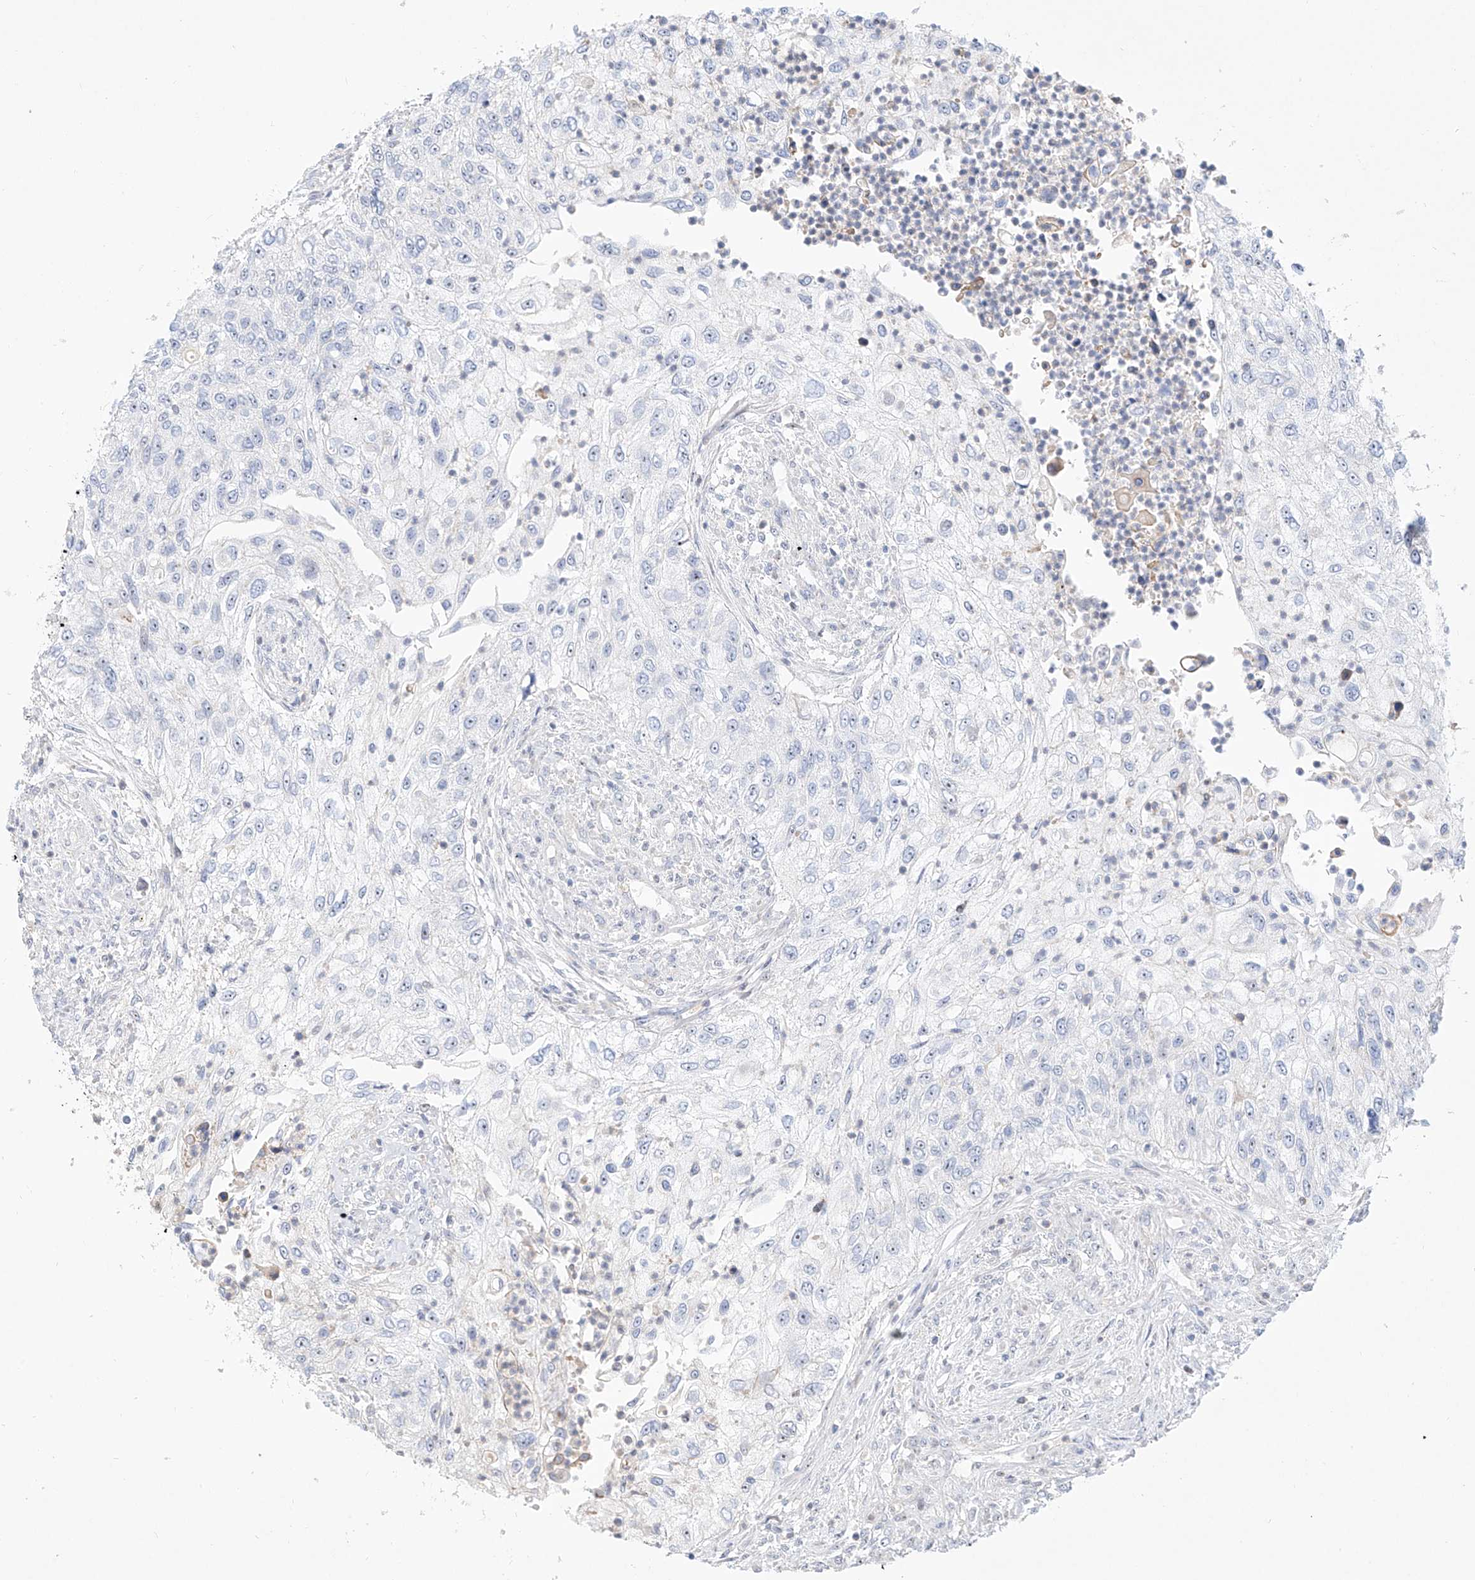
{"staining": {"intensity": "negative", "quantity": "none", "location": "none"}, "tissue": "urothelial cancer", "cell_type": "Tumor cells", "image_type": "cancer", "snomed": [{"axis": "morphology", "description": "Urothelial carcinoma, High grade"}, {"axis": "topography", "description": "Urinary bladder"}], "caption": "Tumor cells are negative for brown protein staining in urothelial cancer. (DAB IHC, high magnification).", "gene": "SNU13", "patient": {"sex": "female", "age": 60}}